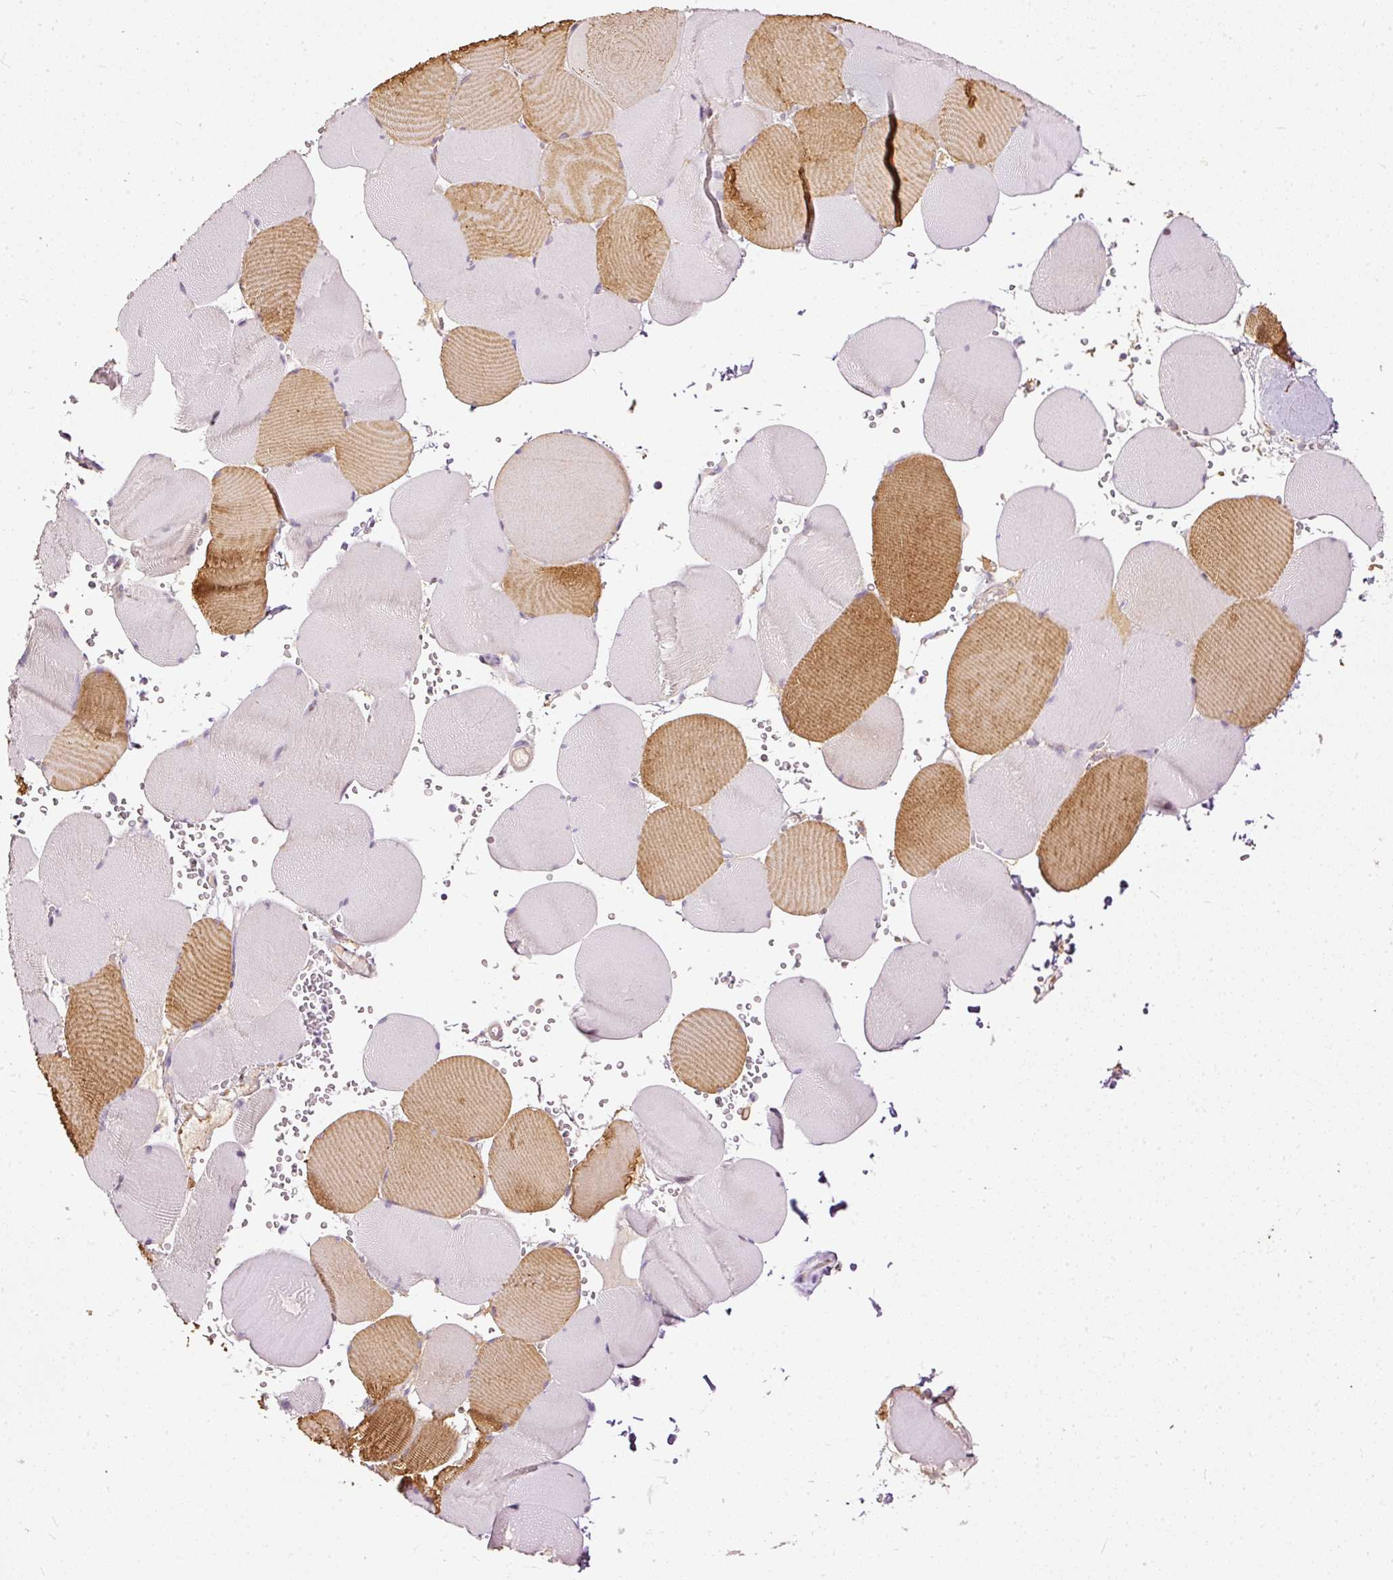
{"staining": {"intensity": "moderate", "quantity": "25%-75%", "location": "cytoplasmic/membranous"}, "tissue": "skeletal muscle", "cell_type": "Myocytes", "image_type": "normal", "snomed": [{"axis": "morphology", "description": "Normal tissue, NOS"}, {"axis": "topography", "description": "Skeletal muscle"}, {"axis": "topography", "description": "Head-Neck"}], "caption": "The image shows a brown stain indicating the presence of a protein in the cytoplasmic/membranous of myocytes in skeletal muscle.", "gene": "PAQR9", "patient": {"sex": "male", "age": 66}}